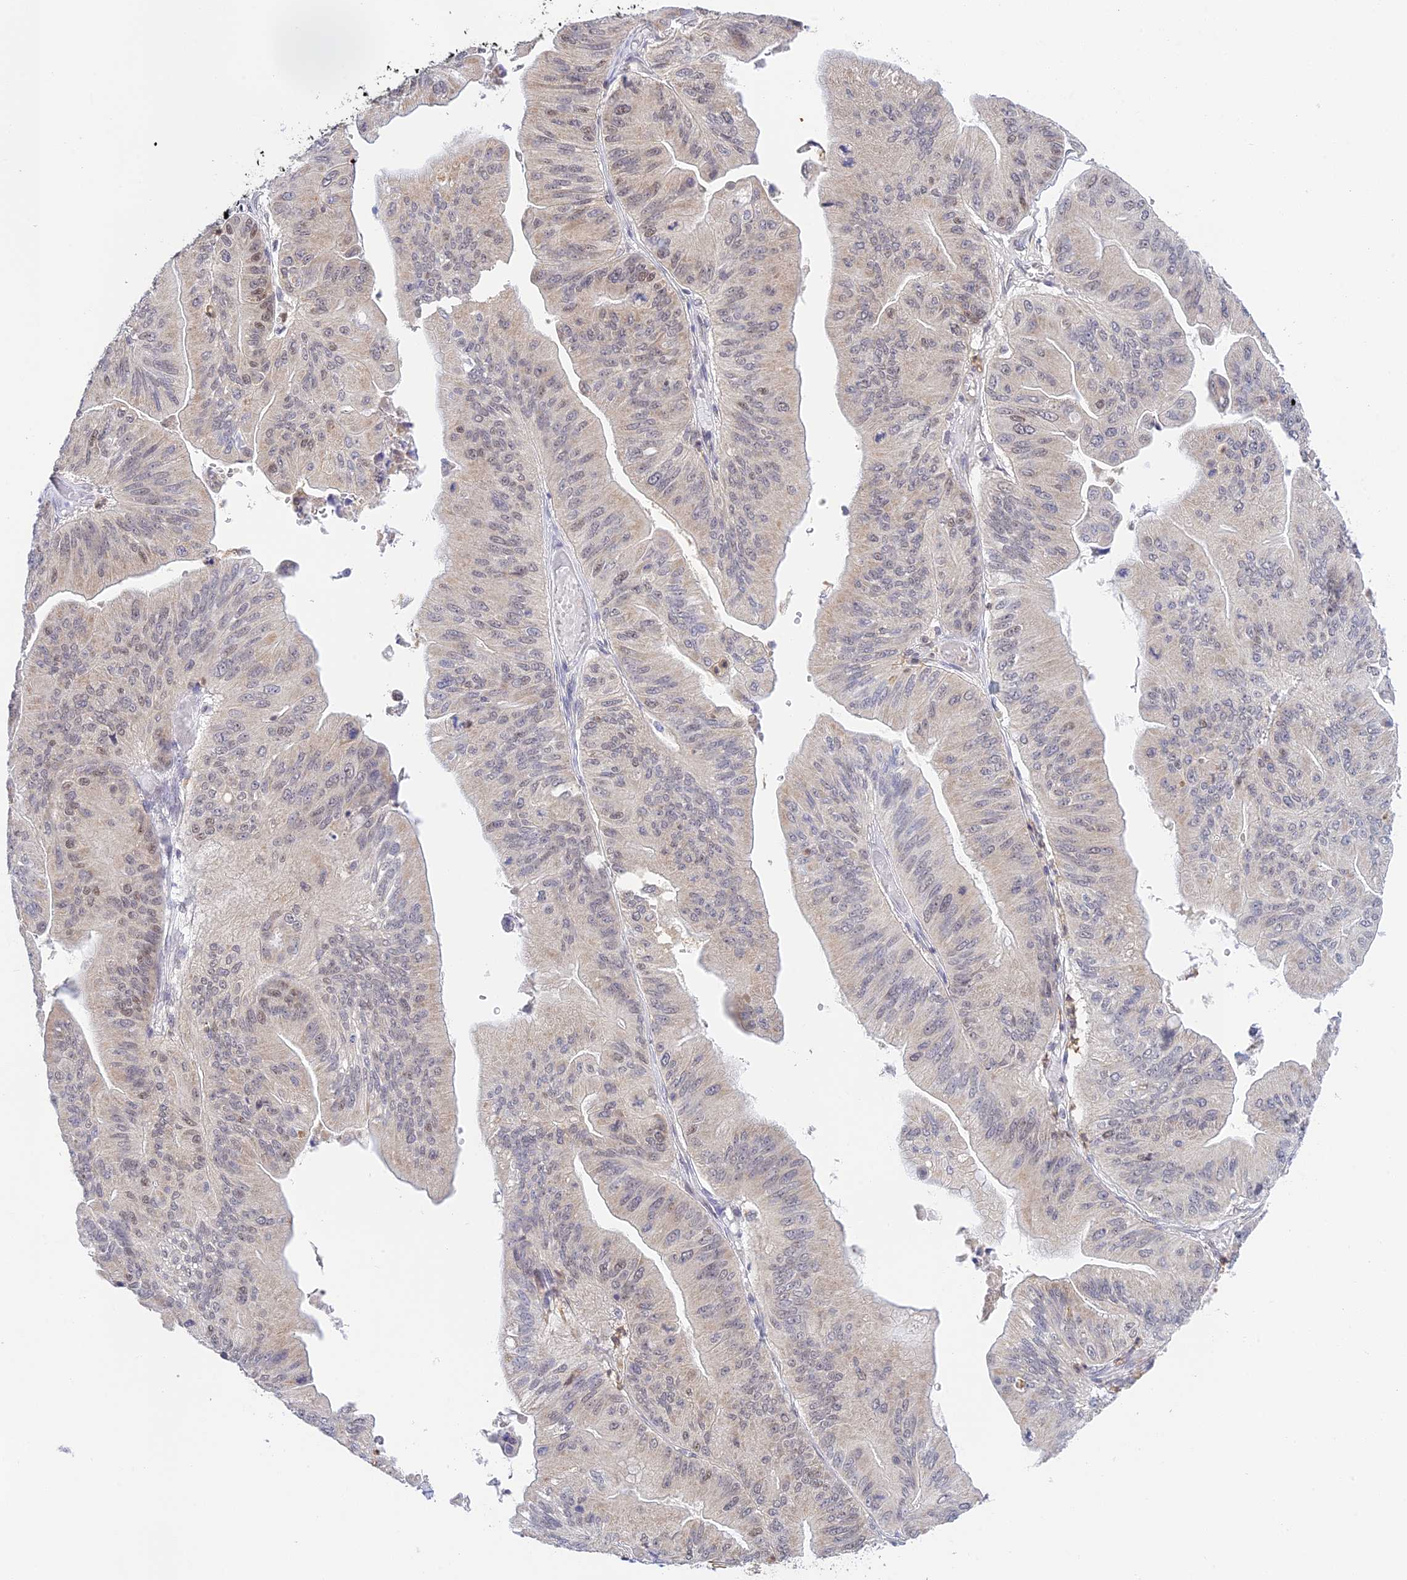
{"staining": {"intensity": "moderate", "quantity": "<25%", "location": "cytoplasmic/membranous,nuclear"}, "tissue": "ovarian cancer", "cell_type": "Tumor cells", "image_type": "cancer", "snomed": [{"axis": "morphology", "description": "Cystadenocarcinoma, mucinous, NOS"}, {"axis": "topography", "description": "Ovary"}], "caption": "Ovarian cancer stained for a protein (brown) displays moderate cytoplasmic/membranous and nuclear positive positivity in approximately <25% of tumor cells.", "gene": "PEX16", "patient": {"sex": "female", "age": 61}}